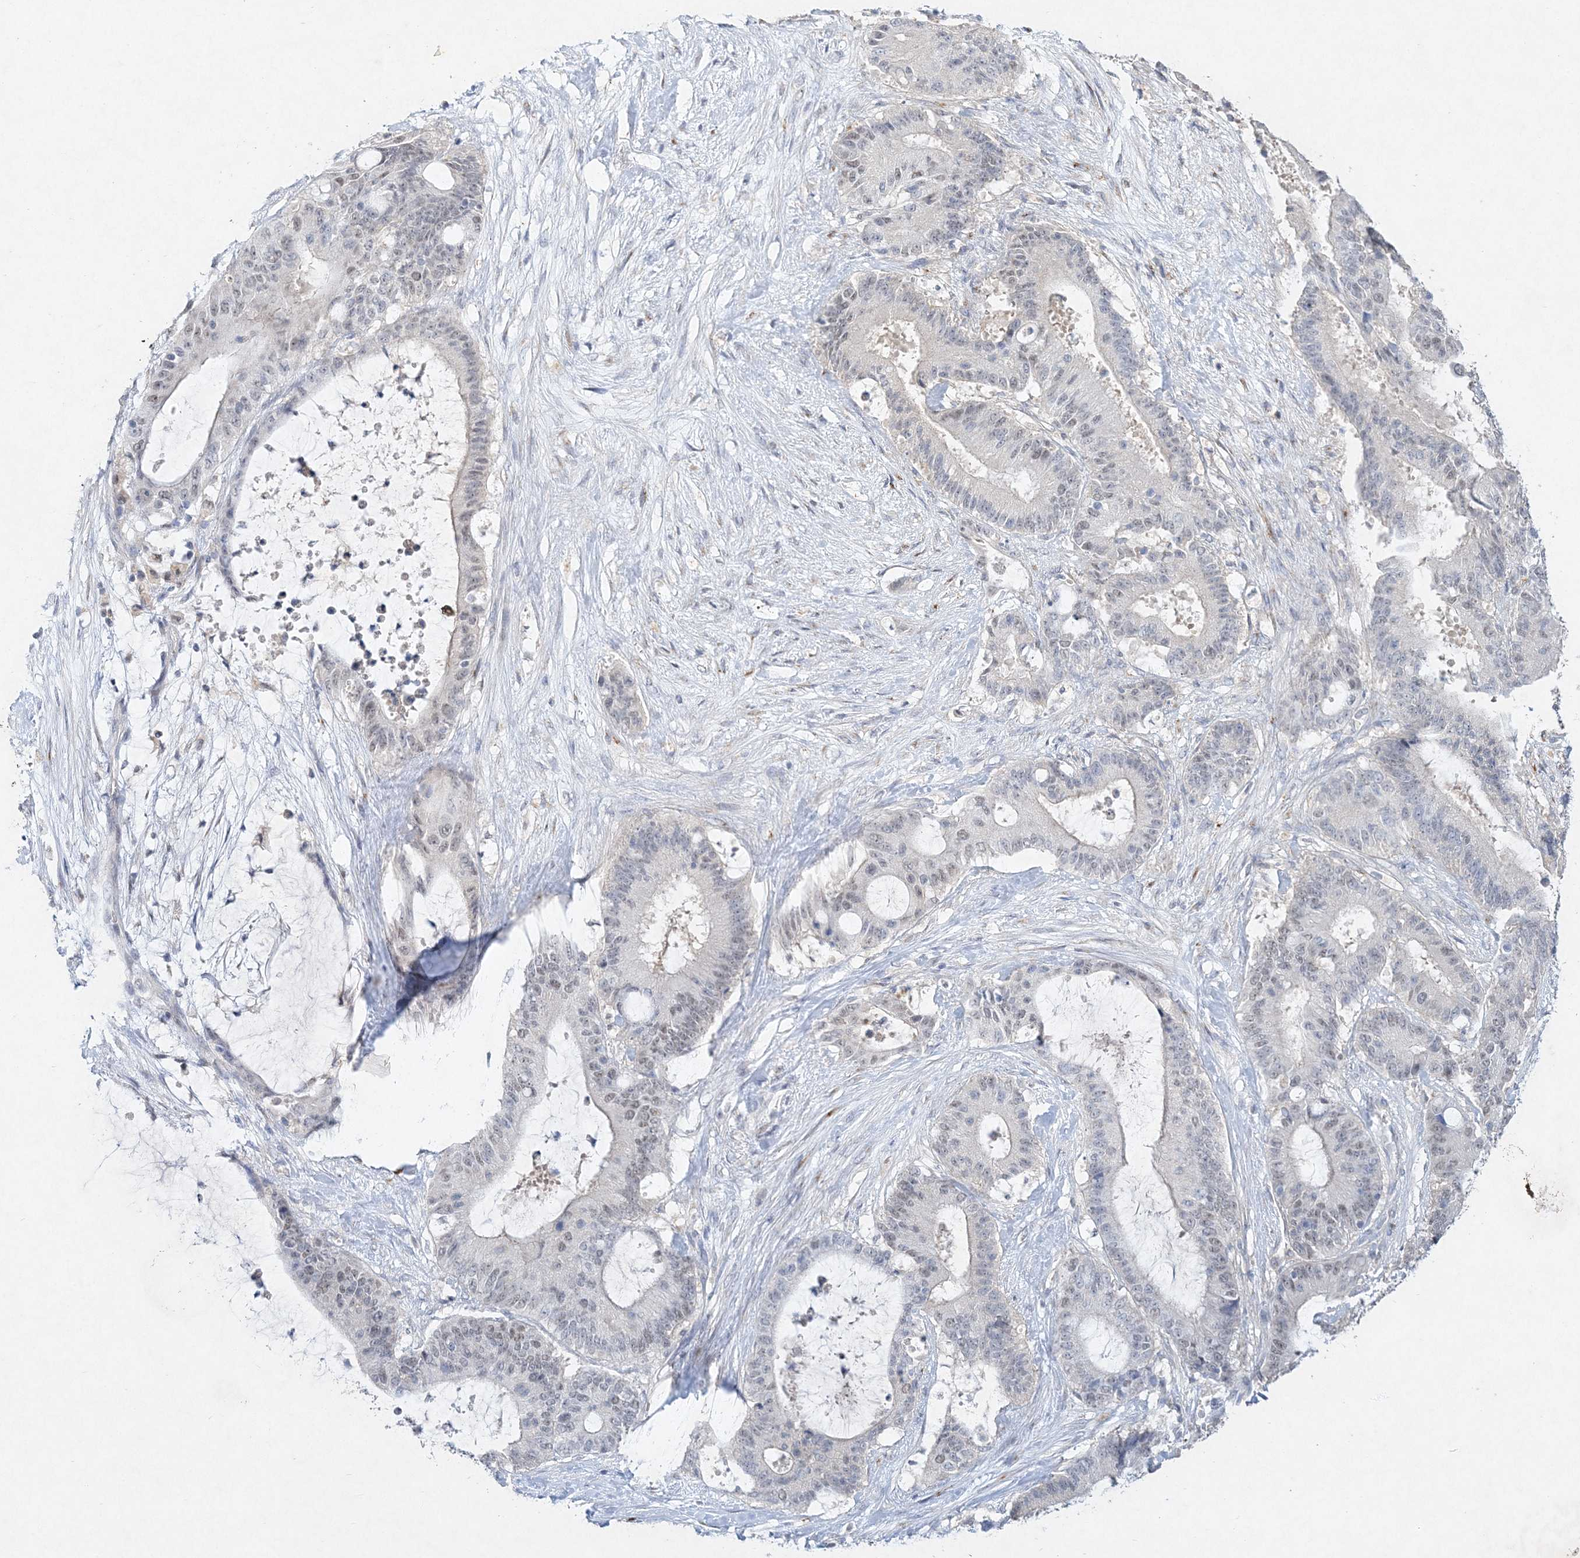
{"staining": {"intensity": "negative", "quantity": "none", "location": "none"}, "tissue": "liver cancer", "cell_type": "Tumor cells", "image_type": "cancer", "snomed": [{"axis": "morphology", "description": "Normal tissue, NOS"}, {"axis": "morphology", "description": "Cholangiocarcinoma"}, {"axis": "topography", "description": "Liver"}, {"axis": "topography", "description": "Peripheral nerve tissue"}], "caption": "Liver cancer was stained to show a protein in brown. There is no significant expression in tumor cells.", "gene": "MAT2B", "patient": {"sex": "female", "age": 73}}